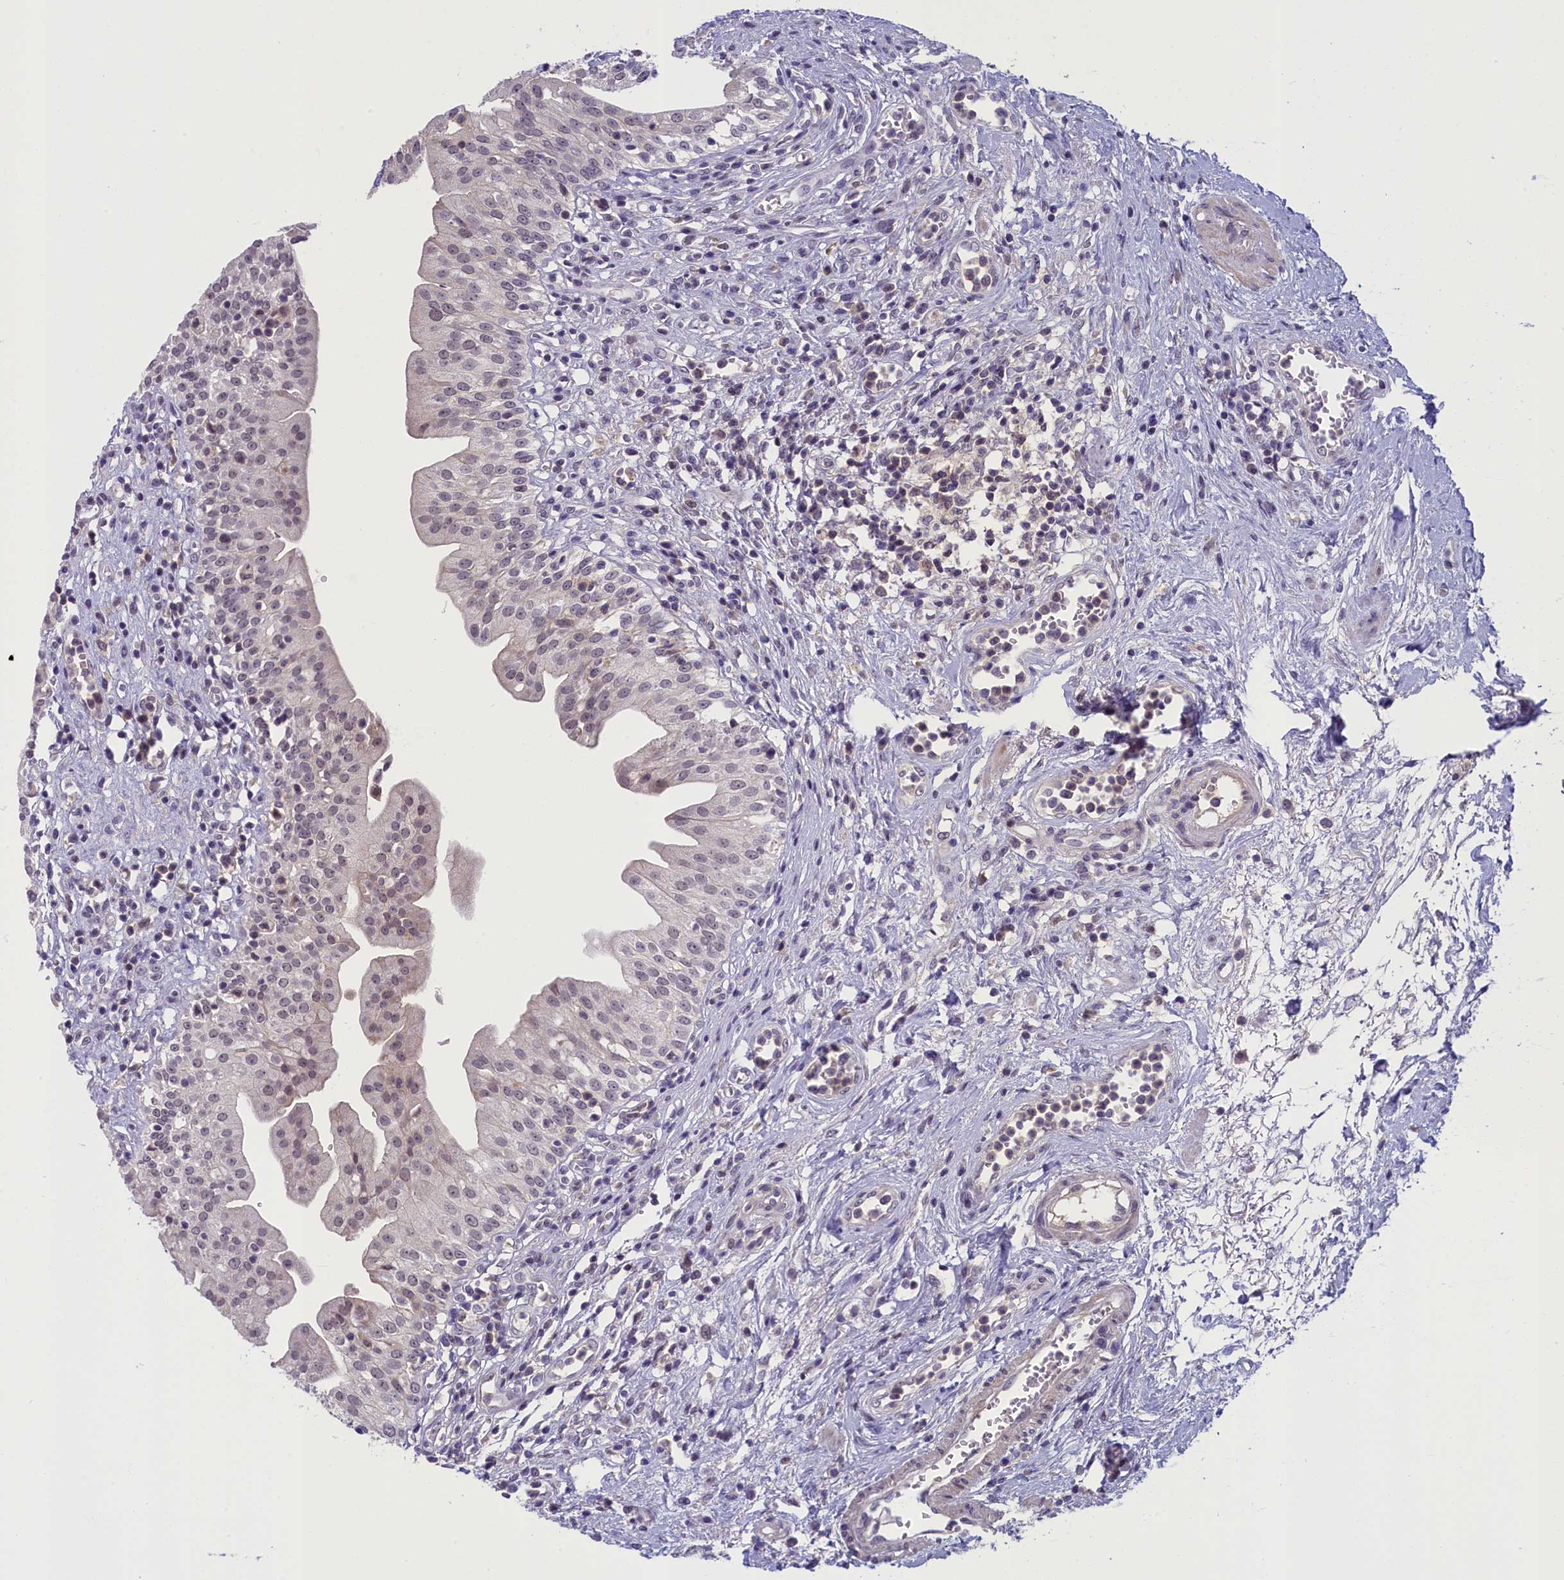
{"staining": {"intensity": "weak", "quantity": ">75%", "location": "nuclear"}, "tissue": "urinary bladder", "cell_type": "Urothelial cells", "image_type": "normal", "snomed": [{"axis": "morphology", "description": "Normal tissue, NOS"}, {"axis": "morphology", "description": "Inflammation, NOS"}, {"axis": "topography", "description": "Urinary bladder"}], "caption": "The immunohistochemical stain highlights weak nuclear positivity in urothelial cells of unremarkable urinary bladder.", "gene": "CRAMP1", "patient": {"sex": "male", "age": 63}}